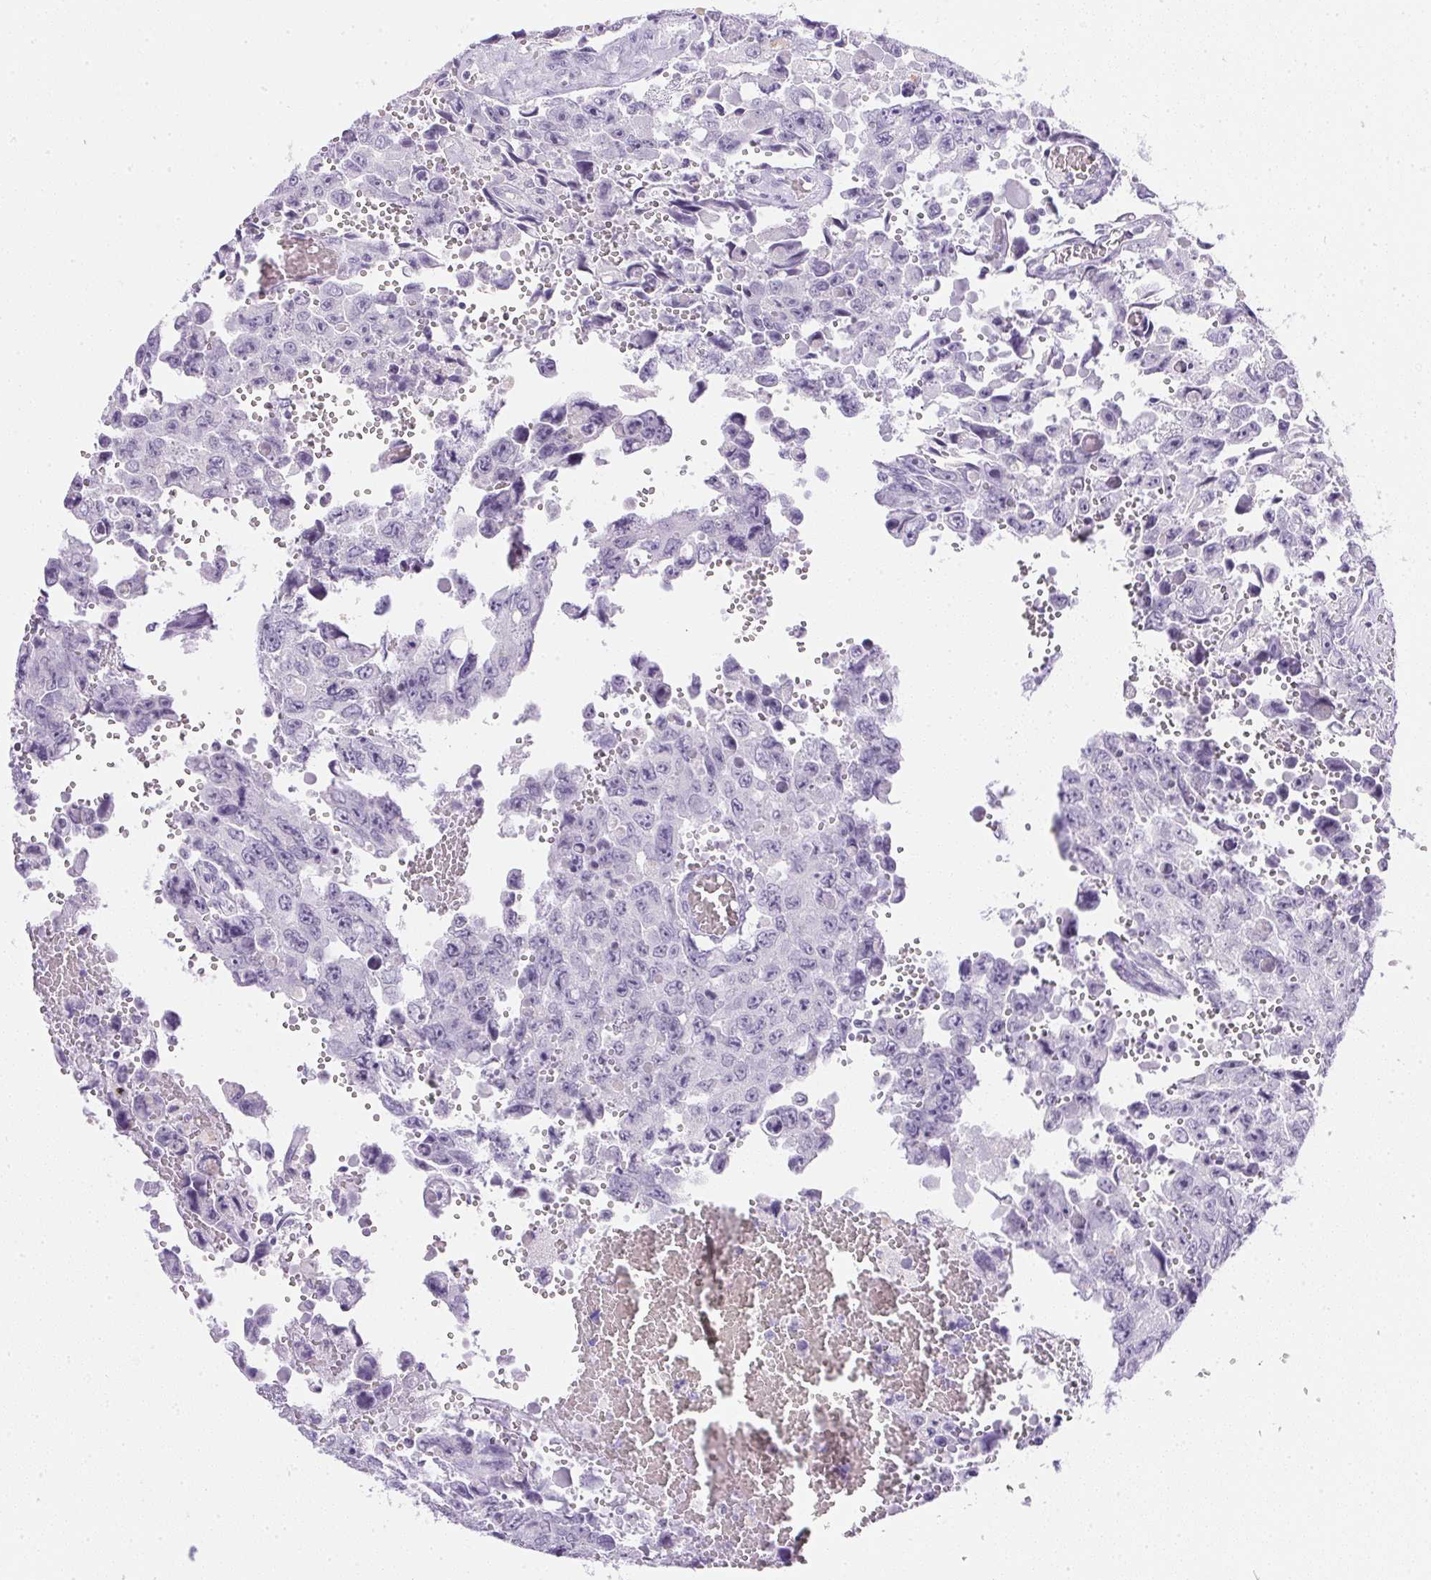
{"staining": {"intensity": "negative", "quantity": "none", "location": "none"}, "tissue": "testis cancer", "cell_type": "Tumor cells", "image_type": "cancer", "snomed": [{"axis": "morphology", "description": "Seminoma, NOS"}, {"axis": "topography", "description": "Testis"}], "caption": "Immunohistochemical staining of testis cancer (seminoma) demonstrates no significant positivity in tumor cells.", "gene": "CPB1", "patient": {"sex": "male", "age": 26}}